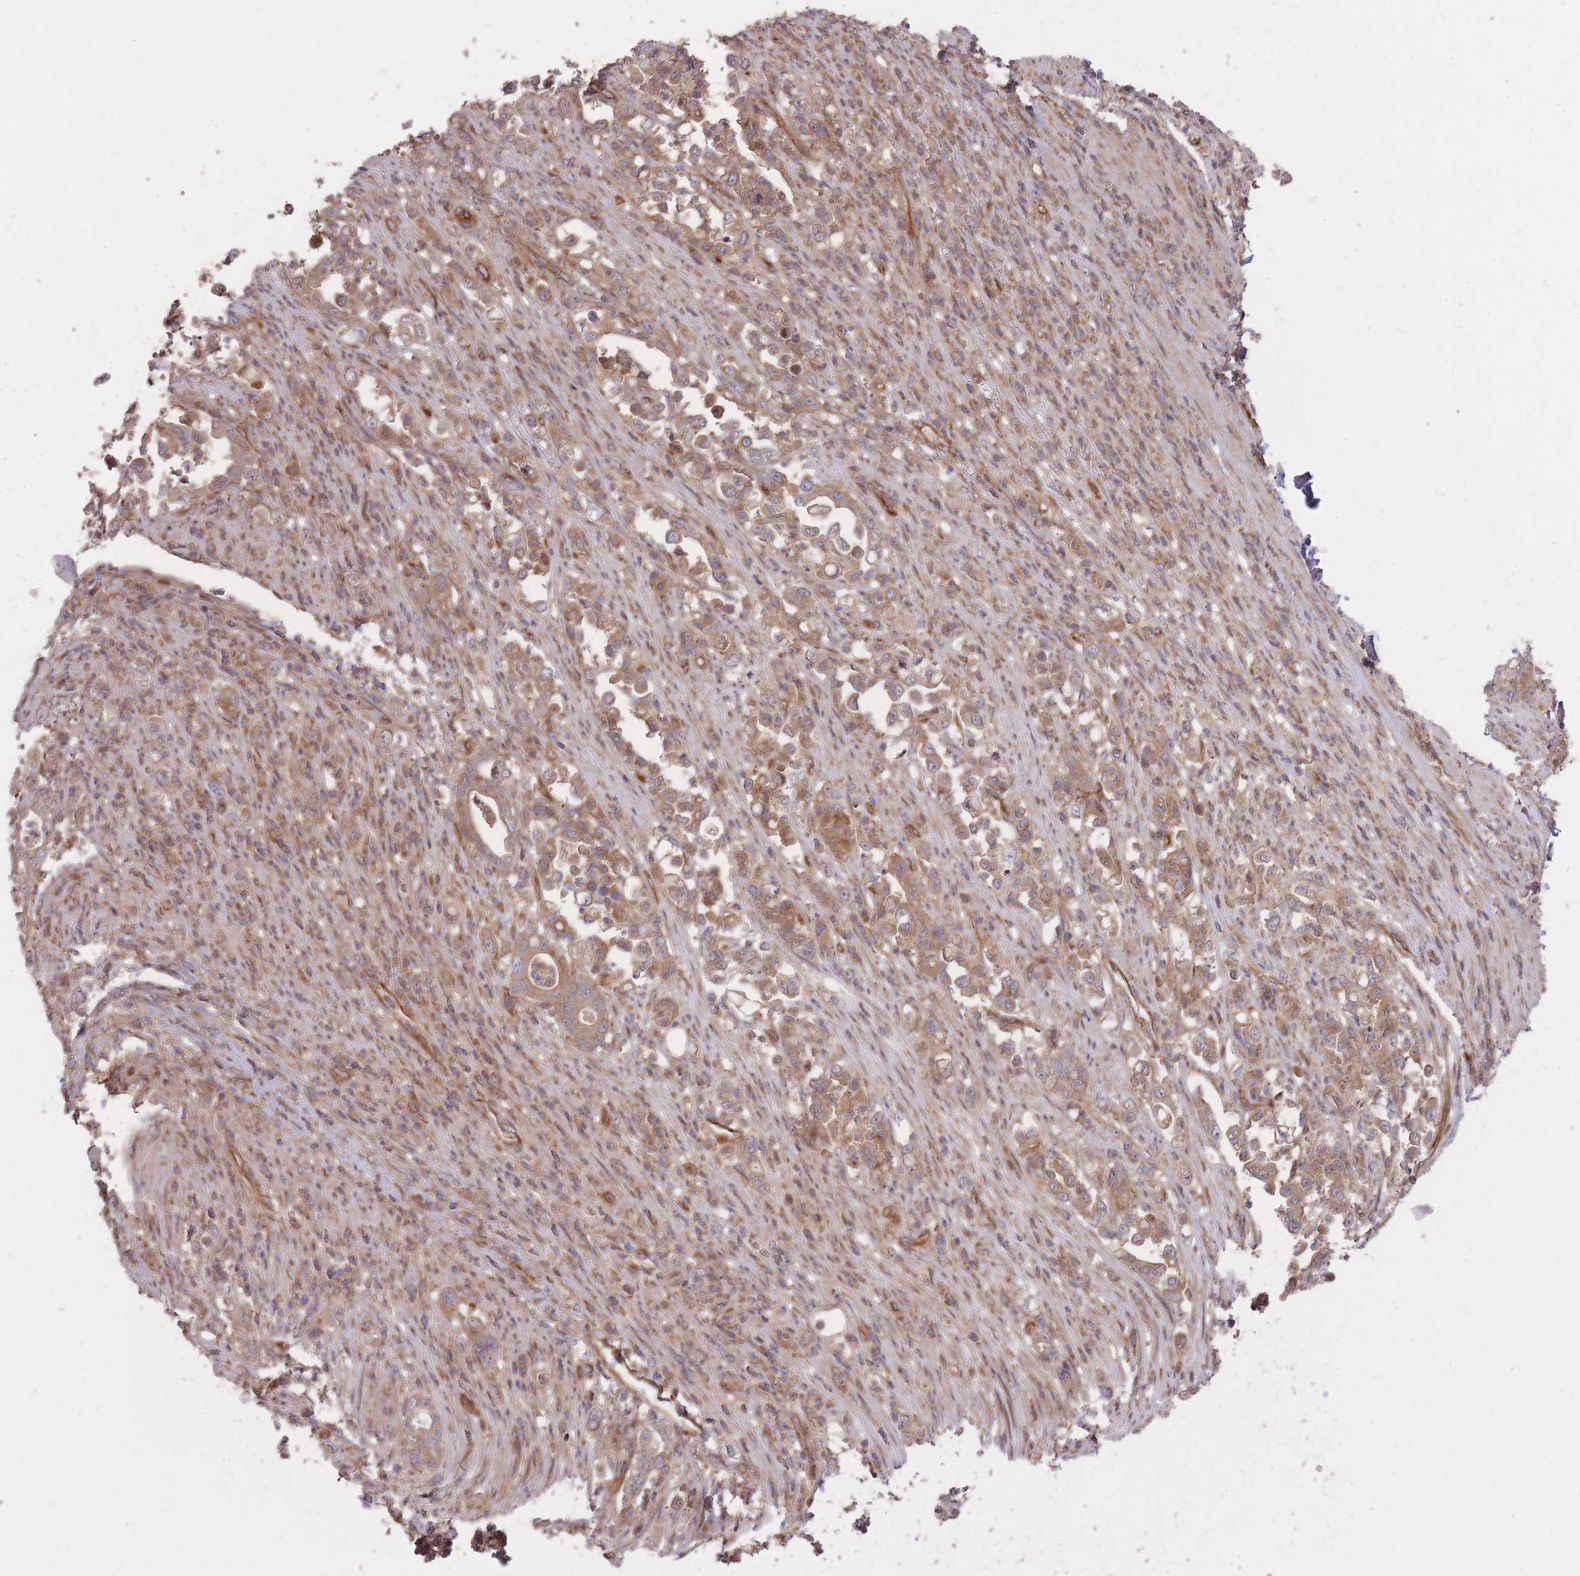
{"staining": {"intensity": "moderate", "quantity": ">75%", "location": "cytoplasmic/membranous"}, "tissue": "stomach cancer", "cell_type": "Tumor cells", "image_type": "cancer", "snomed": [{"axis": "morphology", "description": "Normal tissue, NOS"}, {"axis": "morphology", "description": "Adenocarcinoma, NOS"}, {"axis": "topography", "description": "Stomach"}], "caption": "Immunohistochemical staining of human adenocarcinoma (stomach) exhibits medium levels of moderate cytoplasmic/membranous positivity in approximately >75% of tumor cells.", "gene": "PLD1", "patient": {"sex": "female", "age": 79}}